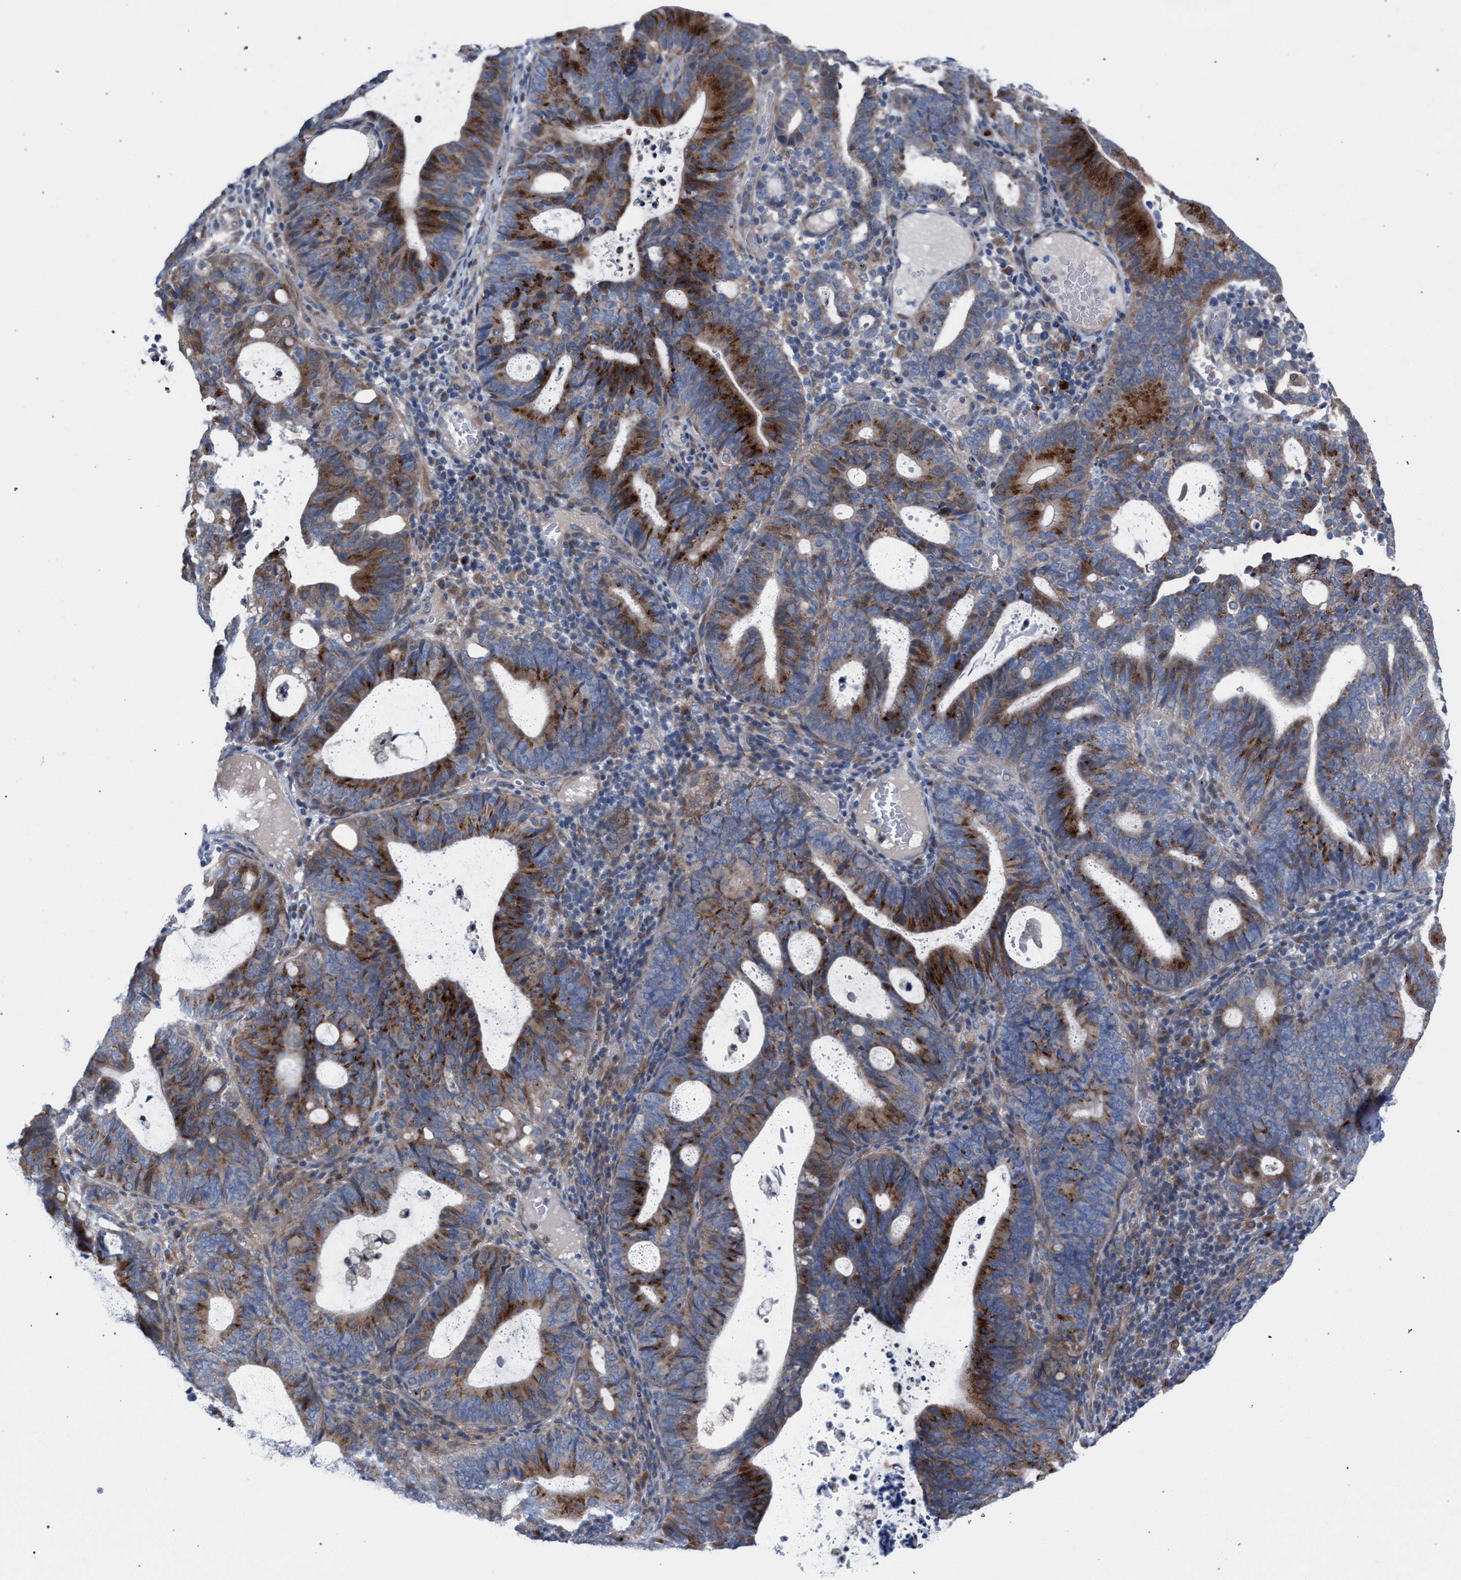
{"staining": {"intensity": "moderate", "quantity": "25%-75%", "location": "cytoplasmic/membranous"}, "tissue": "endometrial cancer", "cell_type": "Tumor cells", "image_type": "cancer", "snomed": [{"axis": "morphology", "description": "Adenocarcinoma, NOS"}, {"axis": "topography", "description": "Uterus"}], "caption": "Endometrial cancer was stained to show a protein in brown. There is medium levels of moderate cytoplasmic/membranous expression in about 25%-75% of tumor cells. (IHC, brightfield microscopy, high magnification).", "gene": "RNF135", "patient": {"sex": "female", "age": 83}}